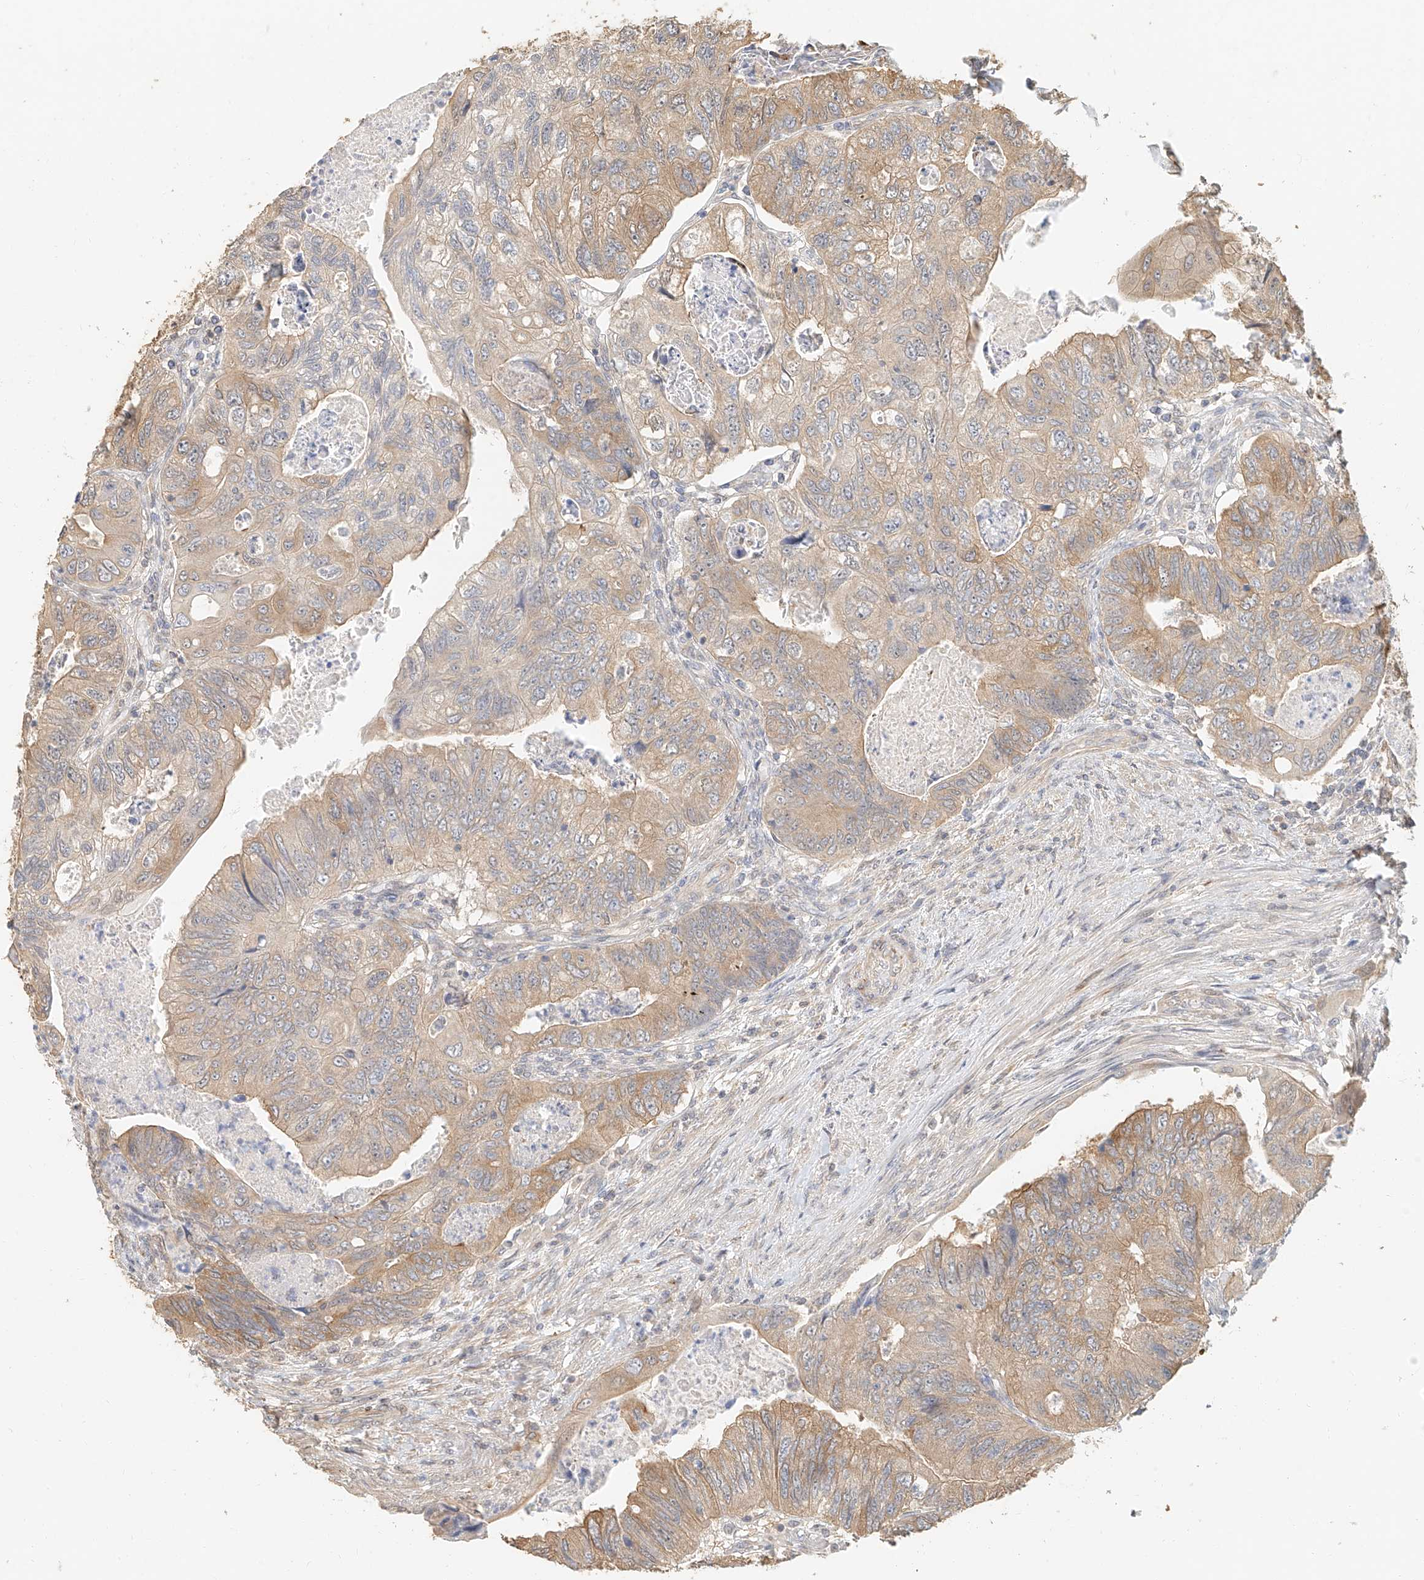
{"staining": {"intensity": "moderate", "quantity": "25%-75%", "location": "cytoplasmic/membranous"}, "tissue": "colorectal cancer", "cell_type": "Tumor cells", "image_type": "cancer", "snomed": [{"axis": "morphology", "description": "Adenocarcinoma, NOS"}, {"axis": "topography", "description": "Rectum"}], "caption": "Adenocarcinoma (colorectal) stained with a protein marker reveals moderate staining in tumor cells.", "gene": "NAP1L1", "patient": {"sex": "male", "age": 63}}